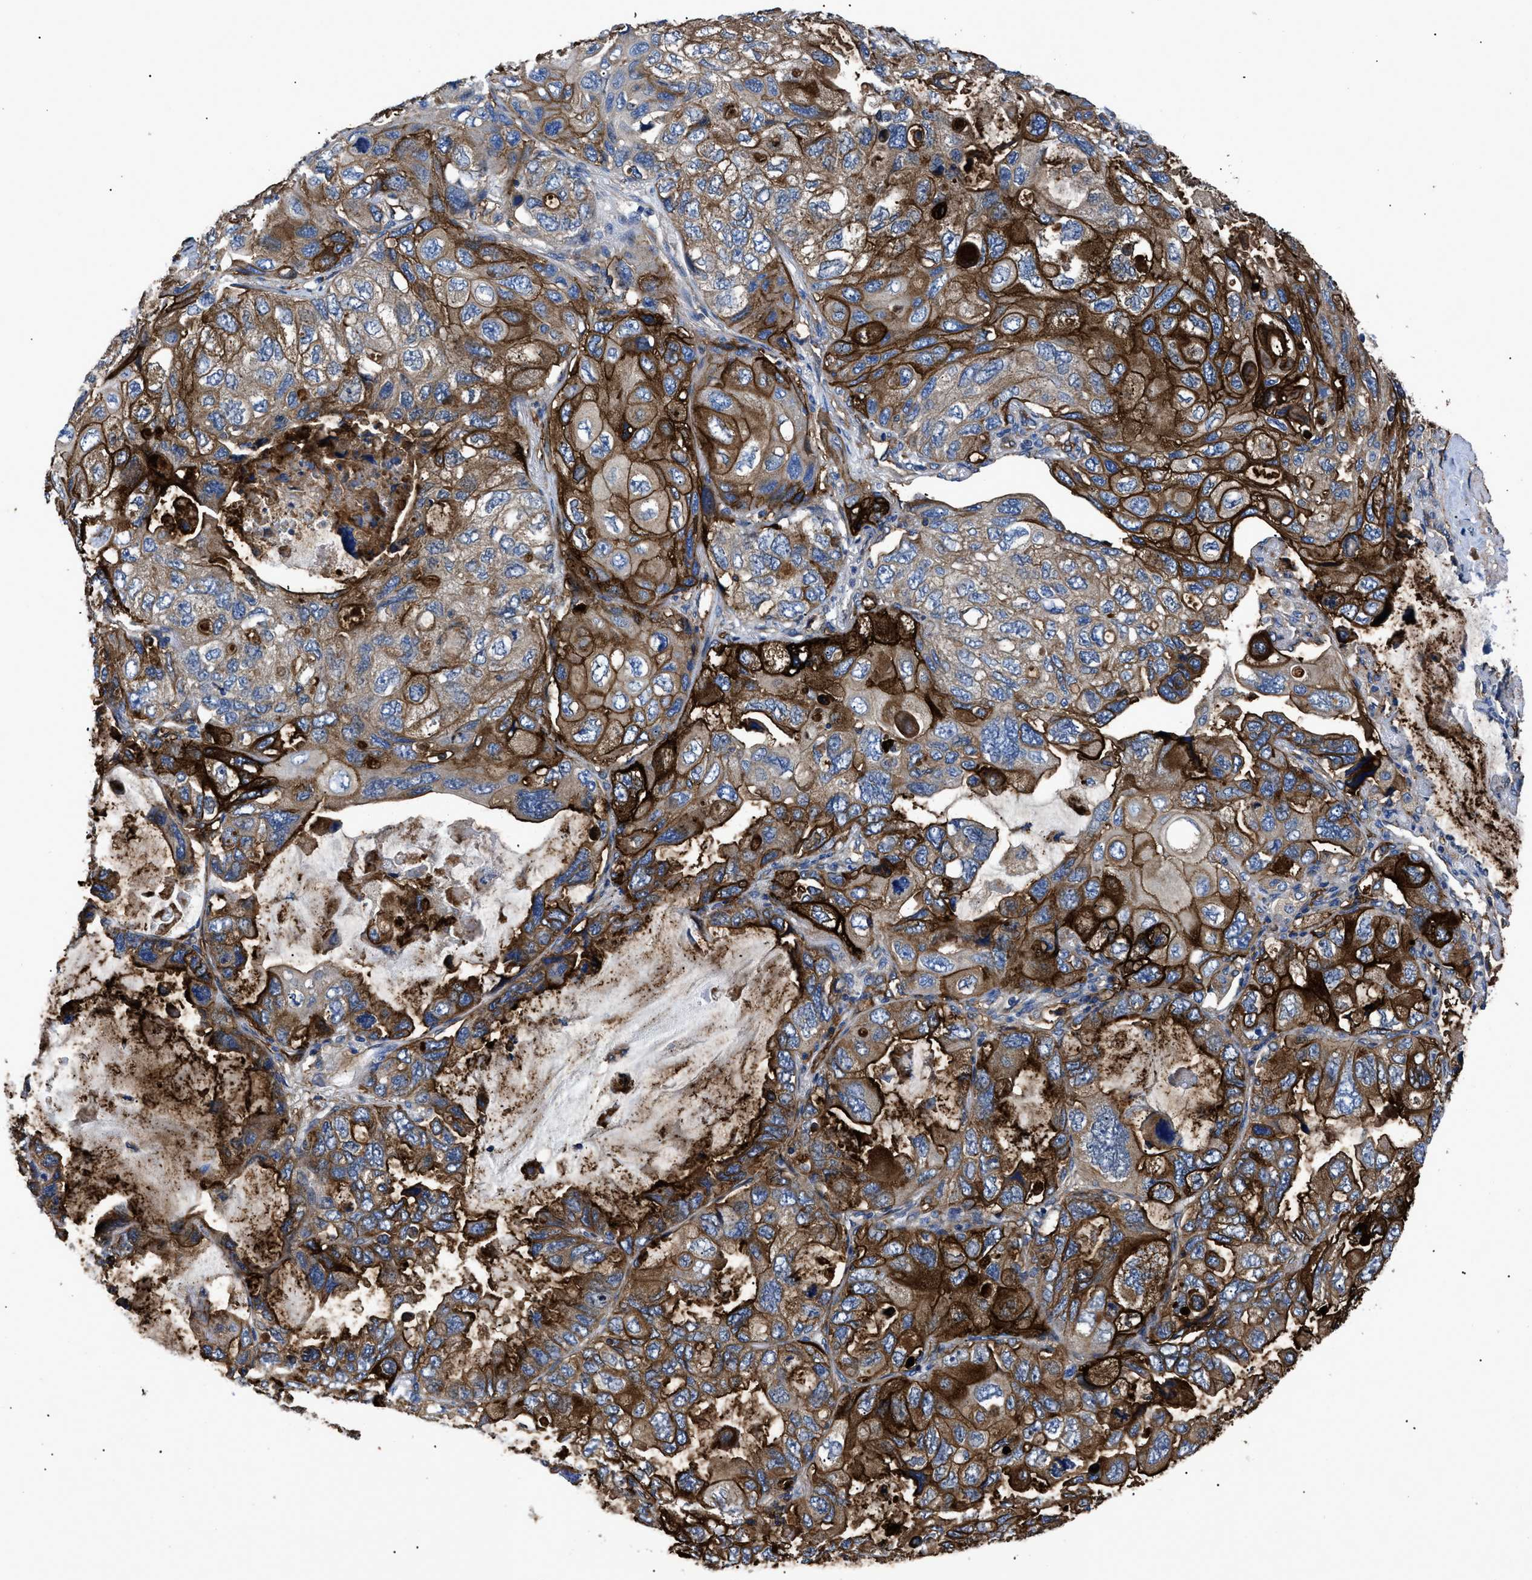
{"staining": {"intensity": "strong", "quantity": ">75%", "location": "cytoplasmic/membranous"}, "tissue": "lung cancer", "cell_type": "Tumor cells", "image_type": "cancer", "snomed": [{"axis": "morphology", "description": "Squamous cell carcinoma, NOS"}, {"axis": "topography", "description": "Lung"}], "caption": "Brown immunohistochemical staining in human lung cancer (squamous cell carcinoma) displays strong cytoplasmic/membranous positivity in approximately >75% of tumor cells. (DAB (3,3'-diaminobenzidine) IHC, brown staining for protein, blue staining for nuclei).", "gene": "NT5E", "patient": {"sex": "female", "age": 73}}